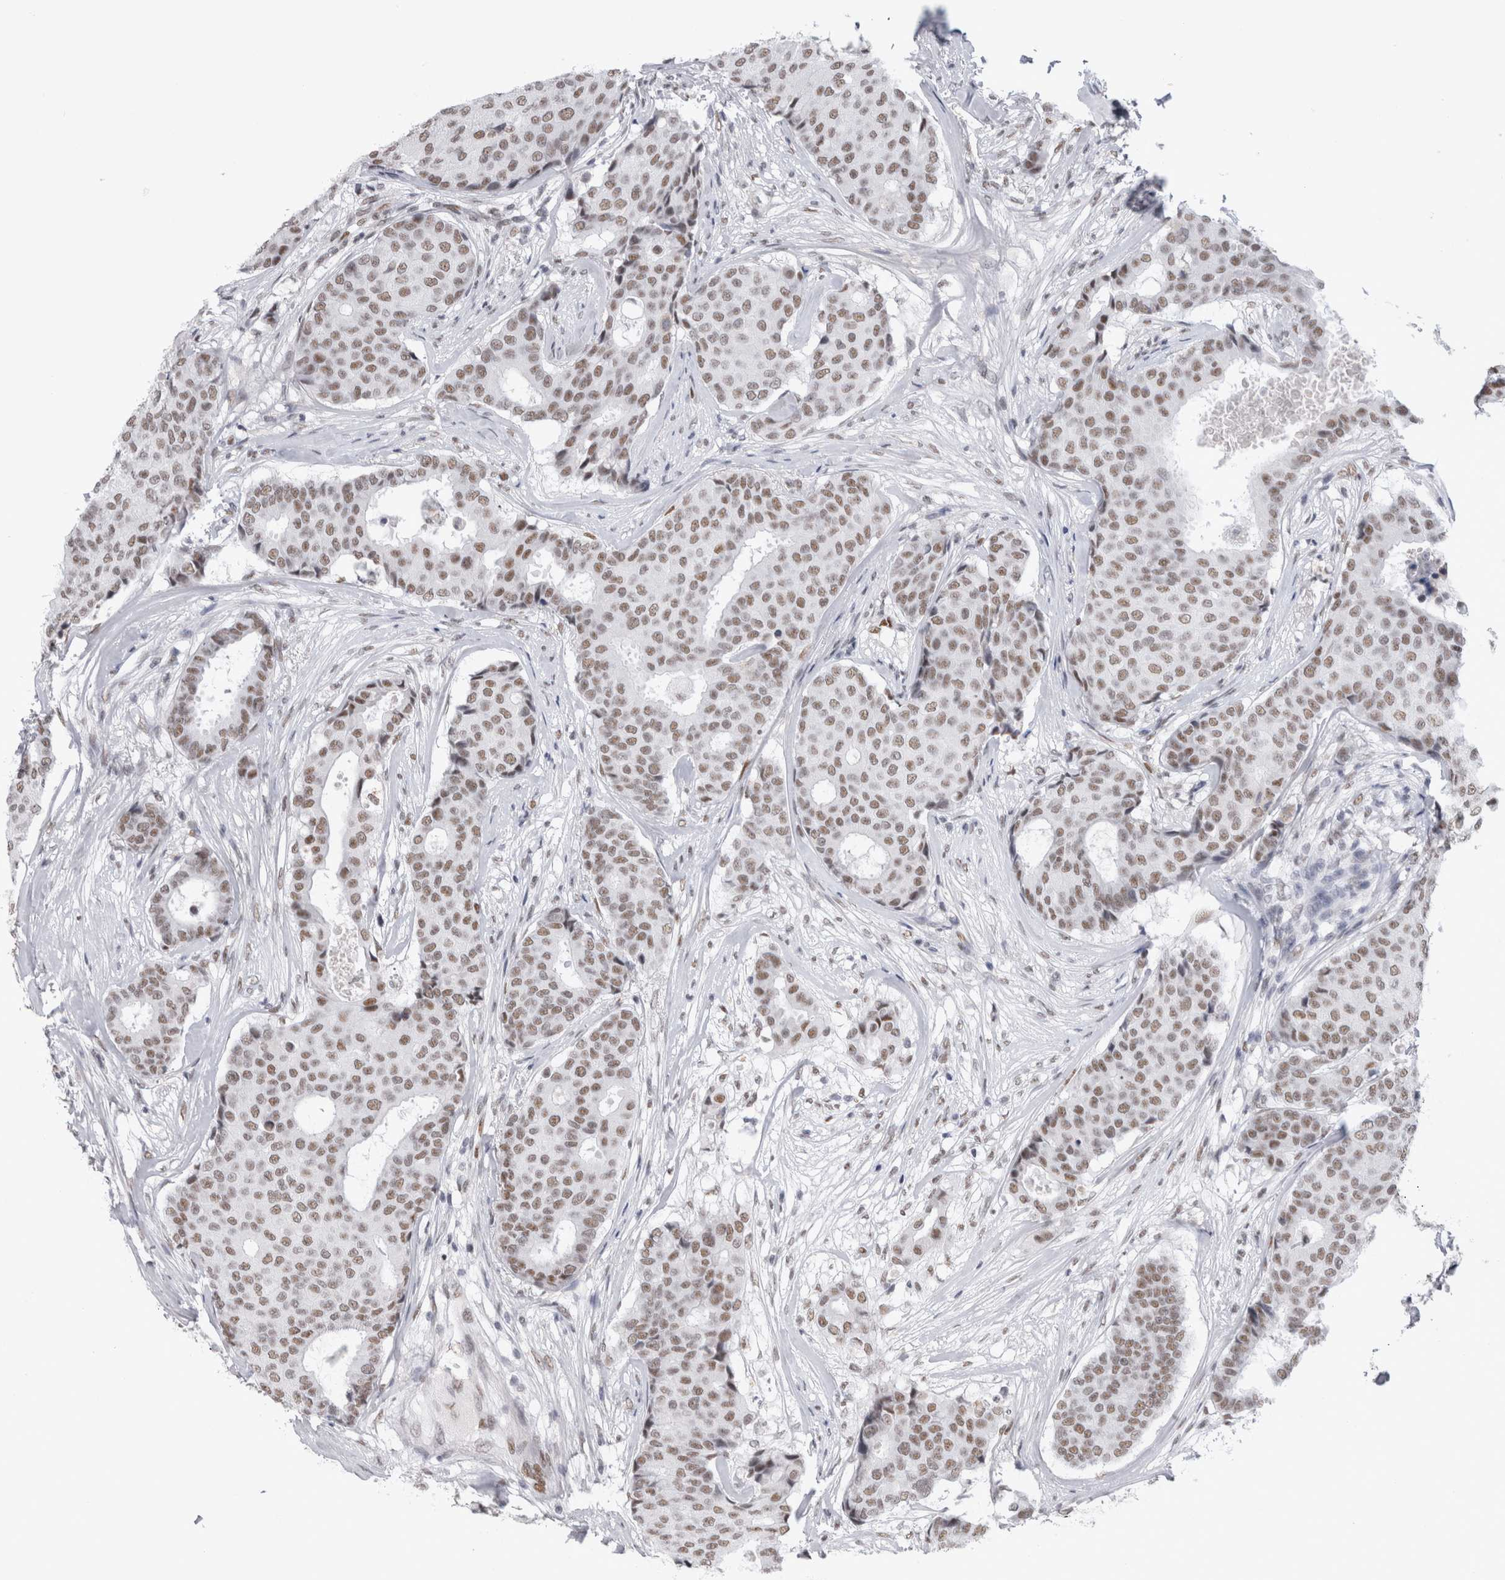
{"staining": {"intensity": "moderate", "quantity": ">75%", "location": "nuclear"}, "tissue": "breast cancer", "cell_type": "Tumor cells", "image_type": "cancer", "snomed": [{"axis": "morphology", "description": "Duct carcinoma"}, {"axis": "topography", "description": "Breast"}], "caption": "This is an image of immunohistochemistry (IHC) staining of breast invasive ductal carcinoma, which shows moderate expression in the nuclear of tumor cells.", "gene": "API5", "patient": {"sex": "female", "age": 75}}